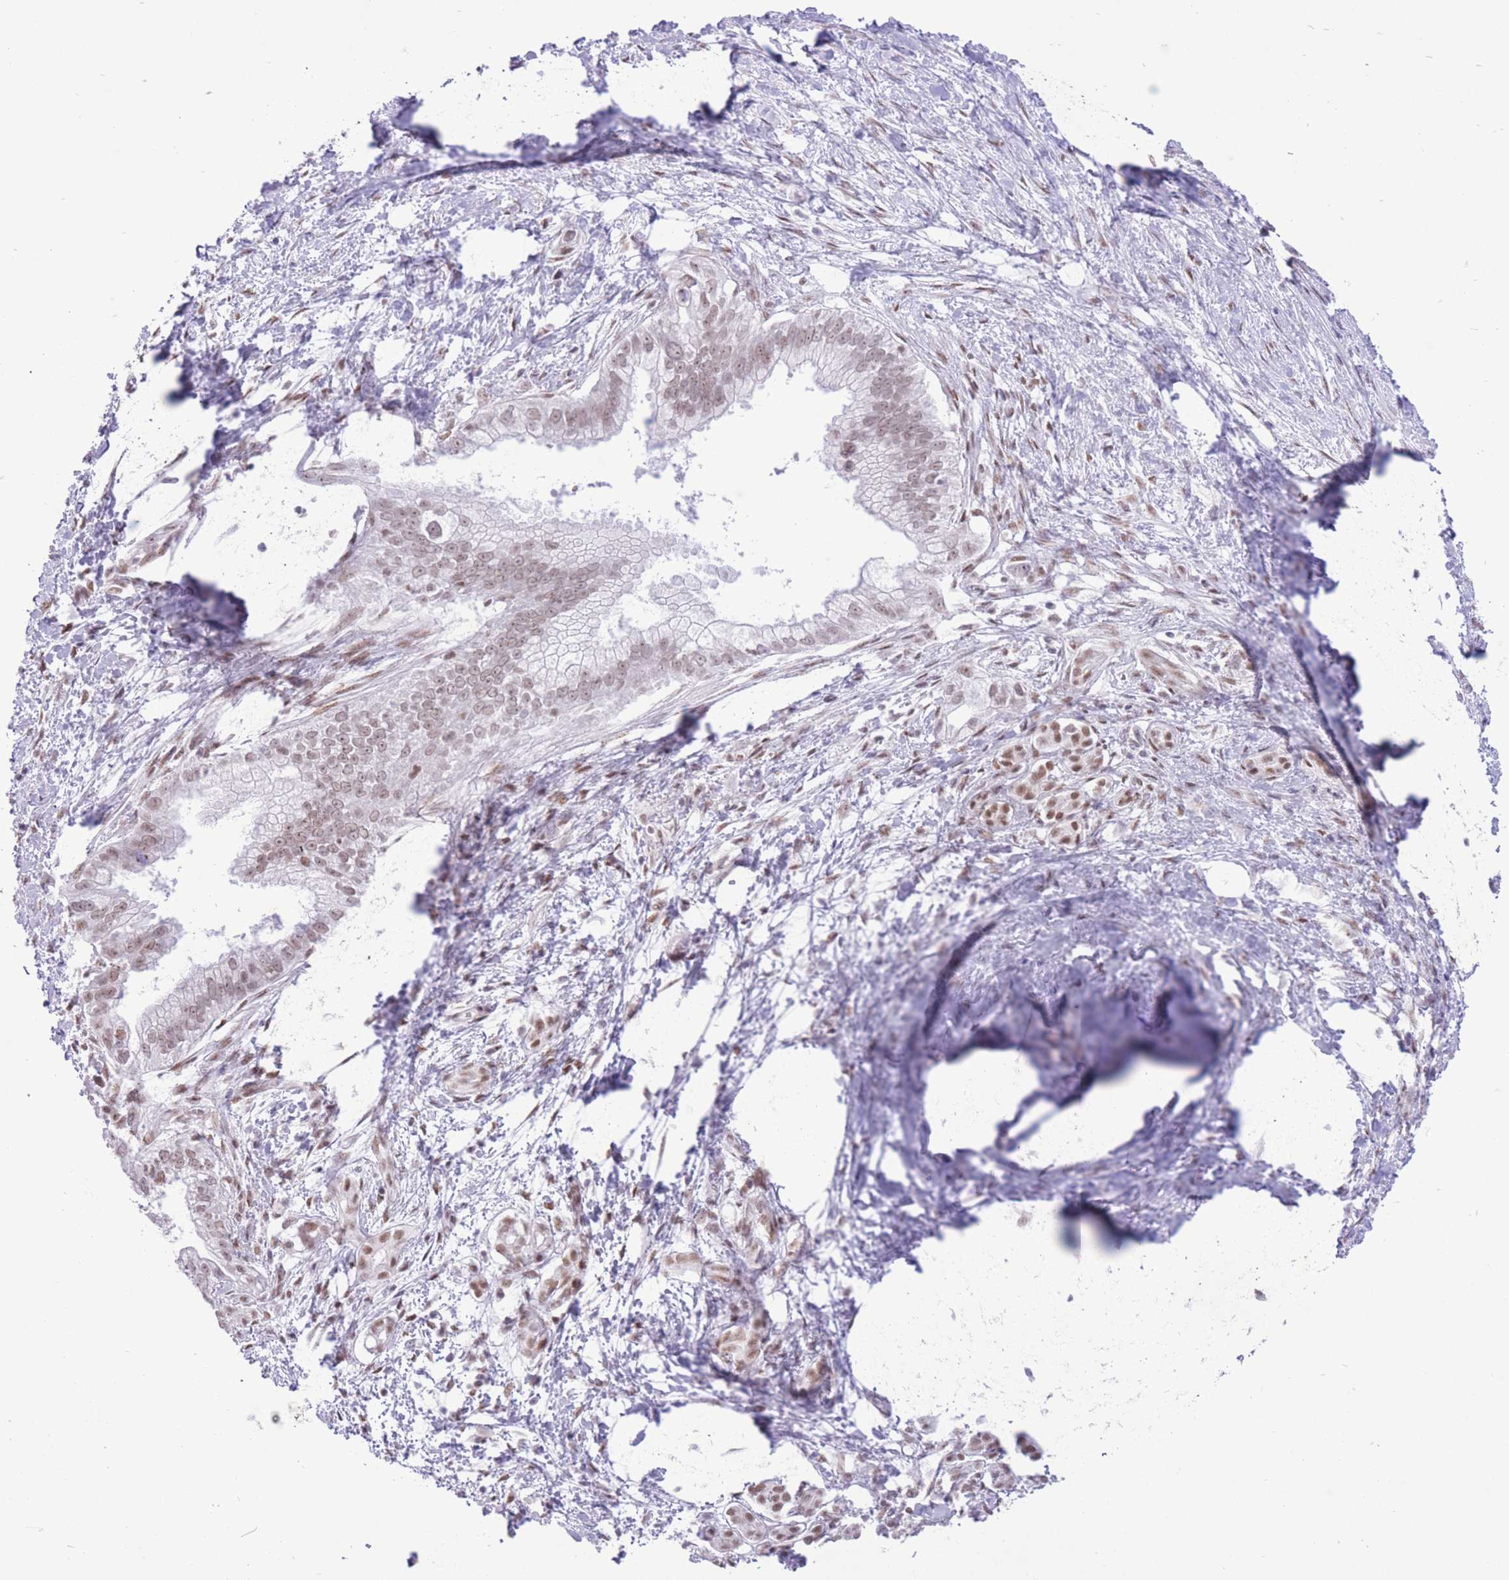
{"staining": {"intensity": "moderate", "quantity": ">75%", "location": "nuclear"}, "tissue": "pancreatic cancer", "cell_type": "Tumor cells", "image_type": "cancer", "snomed": [{"axis": "morphology", "description": "Adenocarcinoma, NOS"}, {"axis": "topography", "description": "Pancreas"}], "caption": "Immunohistochemistry (IHC) of adenocarcinoma (pancreatic) shows medium levels of moderate nuclear staining in approximately >75% of tumor cells.", "gene": "ZBED5", "patient": {"sex": "male", "age": 70}}